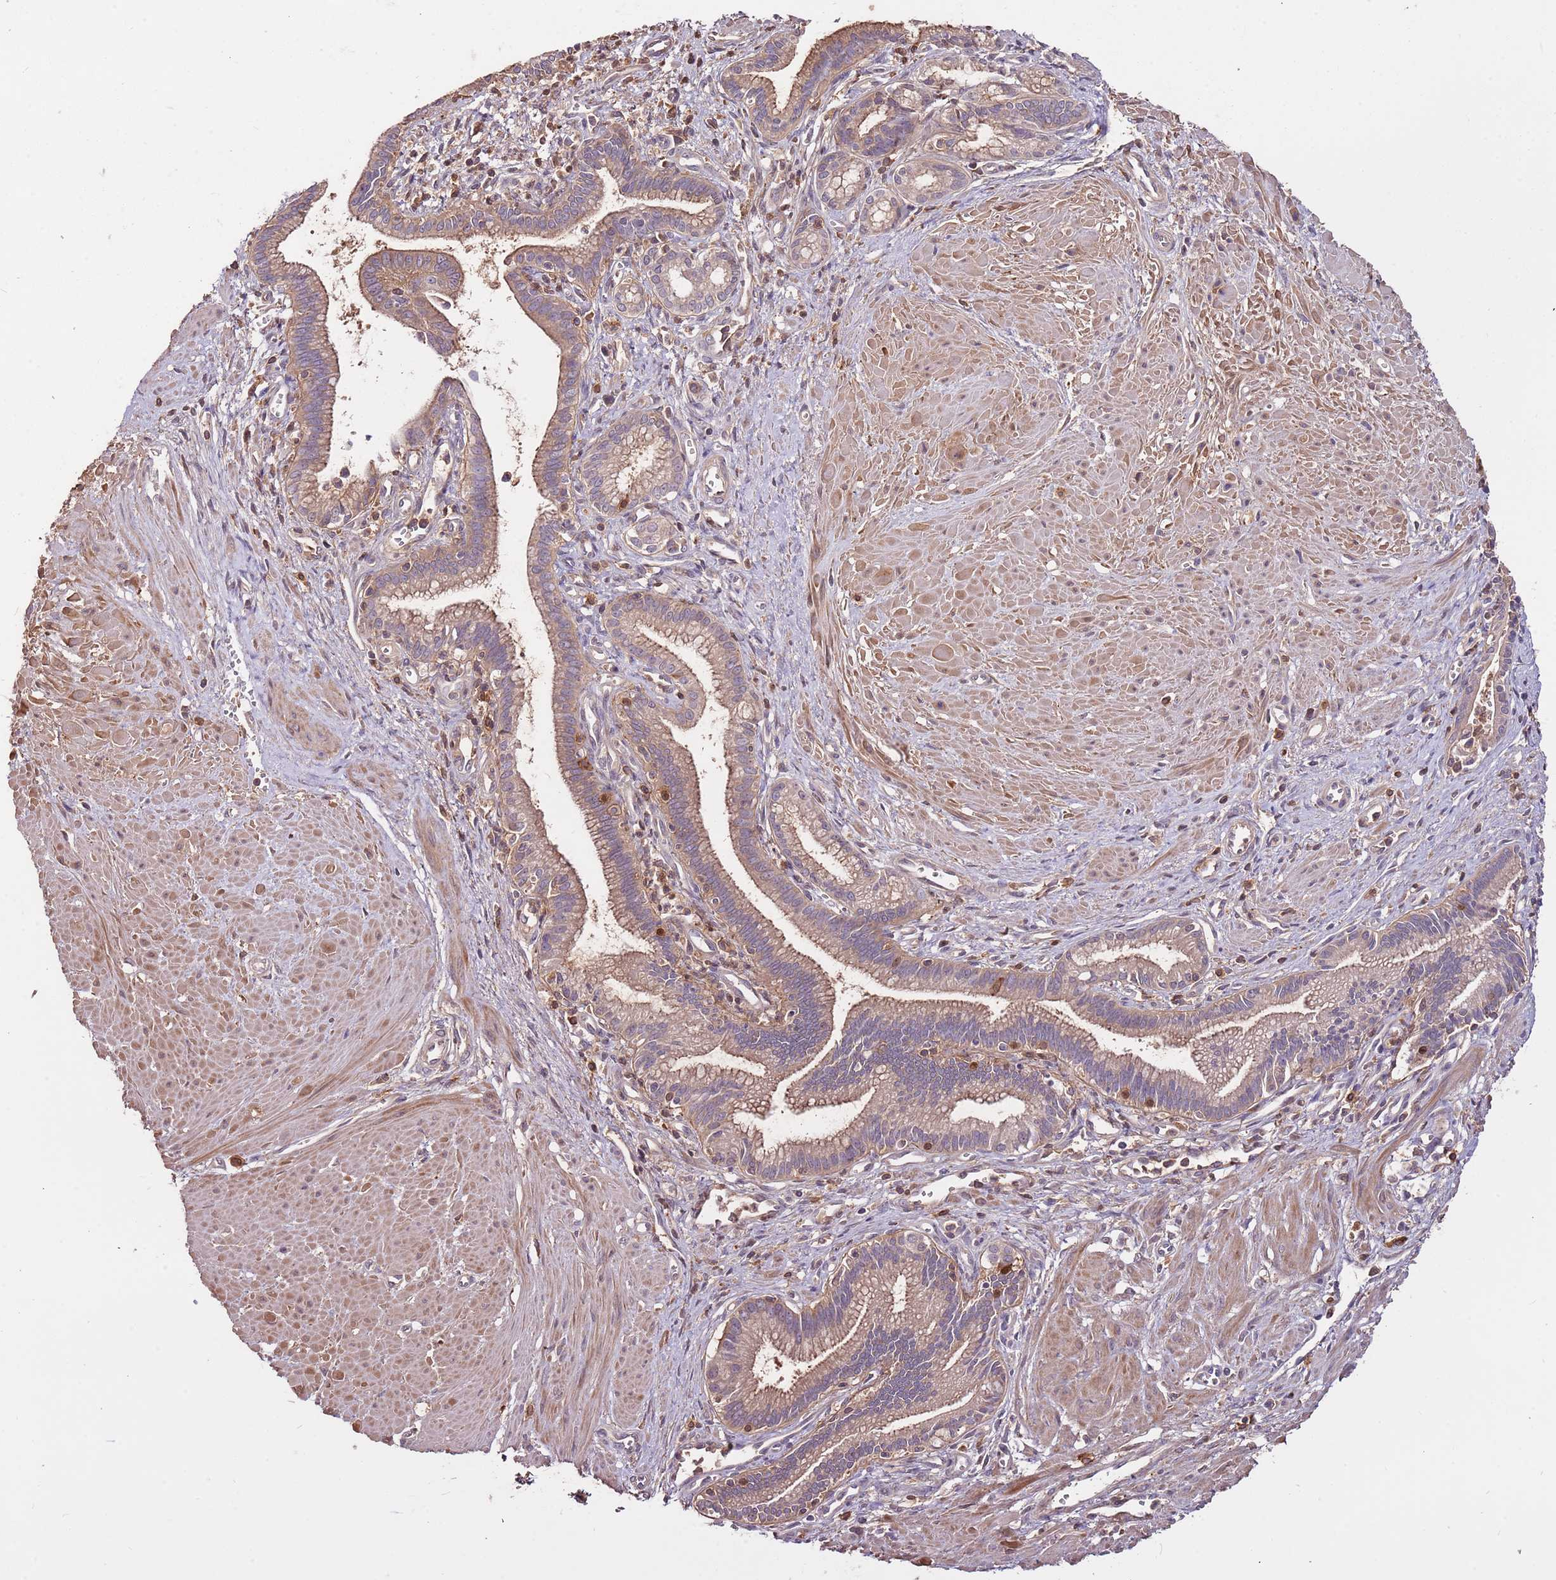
{"staining": {"intensity": "moderate", "quantity": "25%-75%", "location": "cytoplasmic/membranous"}, "tissue": "pancreatic cancer", "cell_type": "Tumor cells", "image_type": "cancer", "snomed": [{"axis": "morphology", "description": "Adenocarcinoma, NOS"}, {"axis": "topography", "description": "Pancreas"}], "caption": "A brown stain labels moderate cytoplasmic/membranous staining of a protein in human pancreatic adenocarcinoma tumor cells.", "gene": "DENR", "patient": {"sex": "male", "age": 78}}